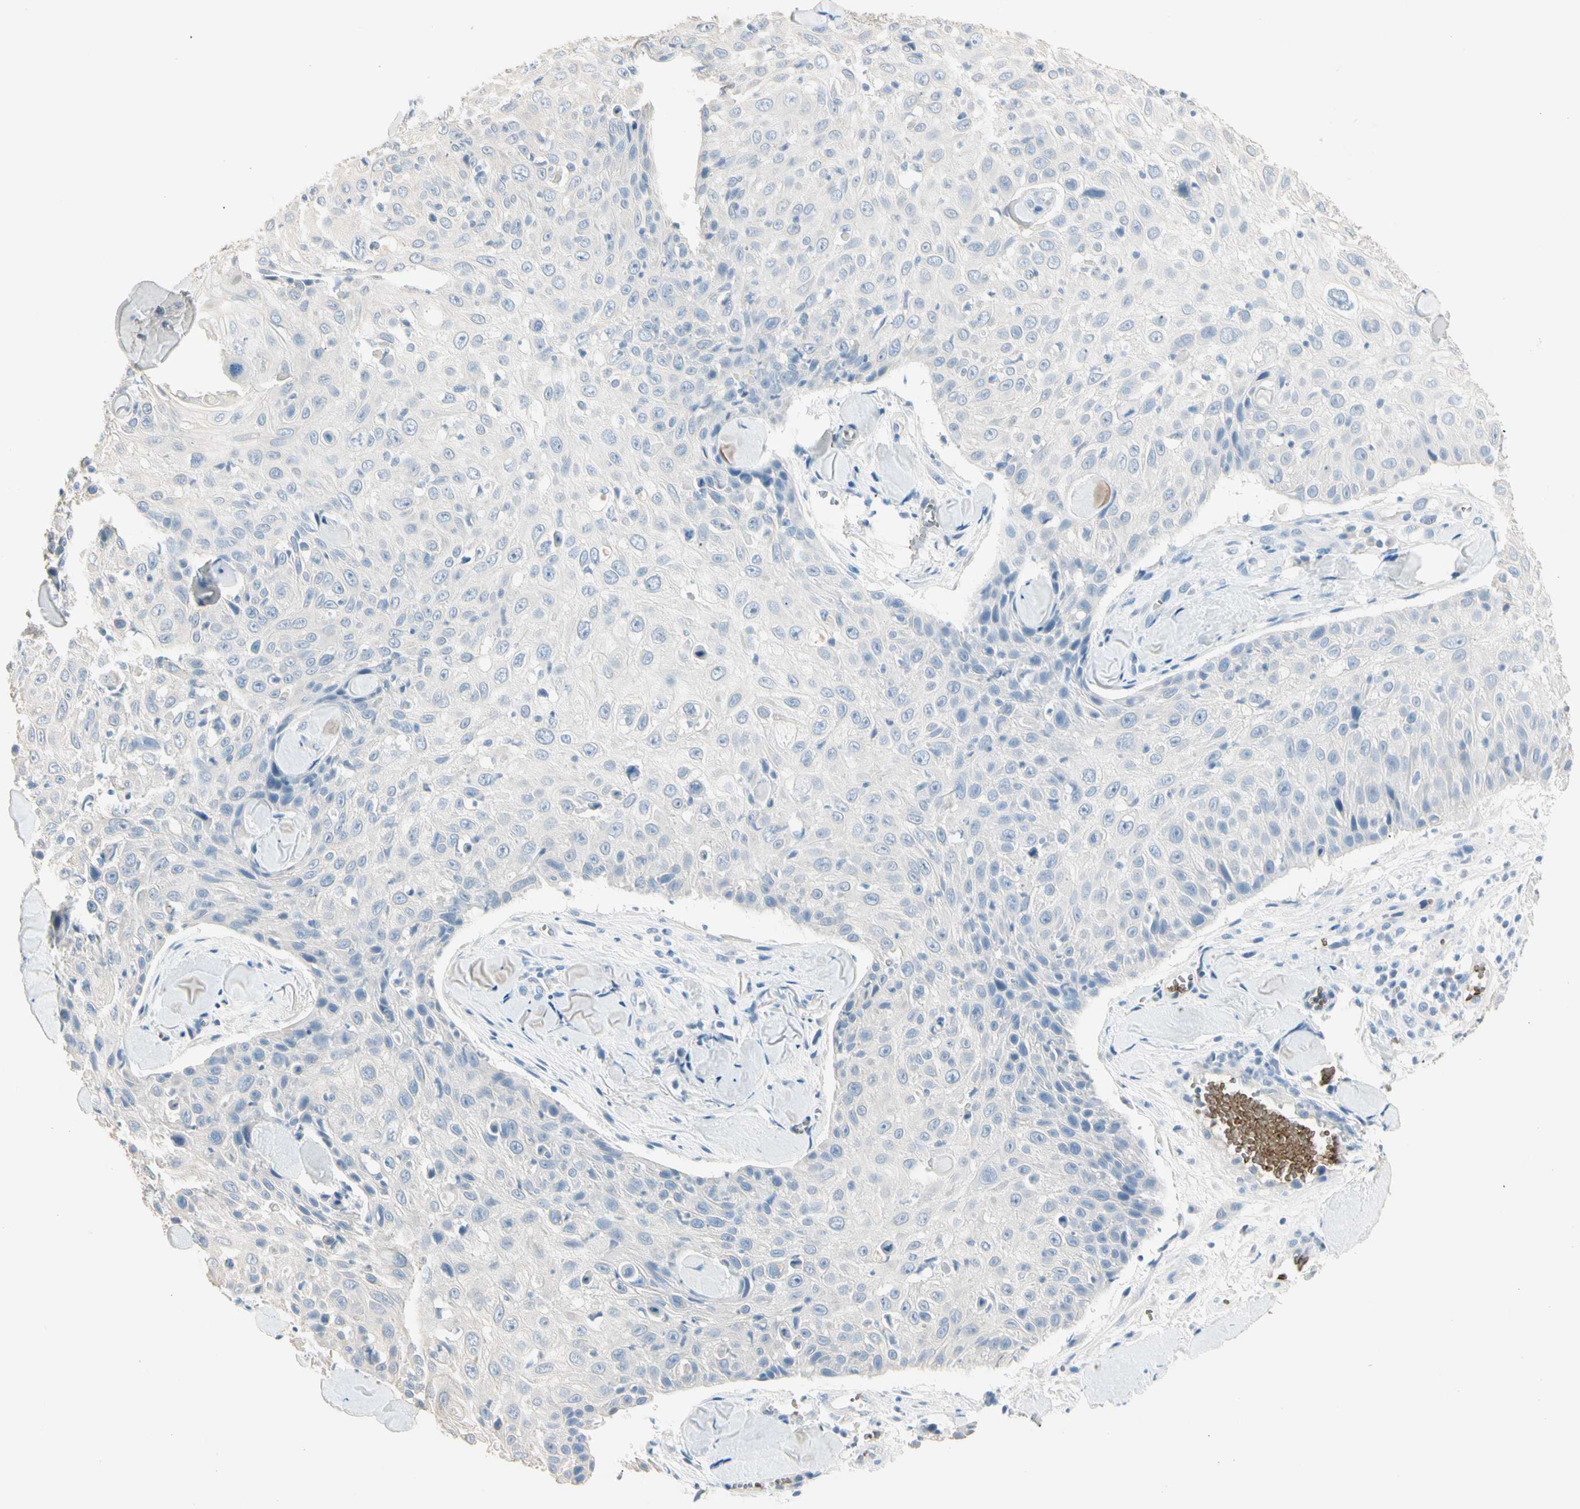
{"staining": {"intensity": "negative", "quantity": "none", "location": "none"}, "tissue": "skin cancer", "cell_type": "Tumor cells", "image_type": "cancer", "snomed": [{"axis": "morphology", "description": "Squamous cell carcinoma, NOS"}, {"axis": "topography", "description": "Skin"}], "caption": "This is an immunohistochemistry (IHC) histopathology image of skin squamous cell carcinoma. There is no expression in tumor cells.", "gene": "CA1", "patient": {"sex": "male", "age": 86}}